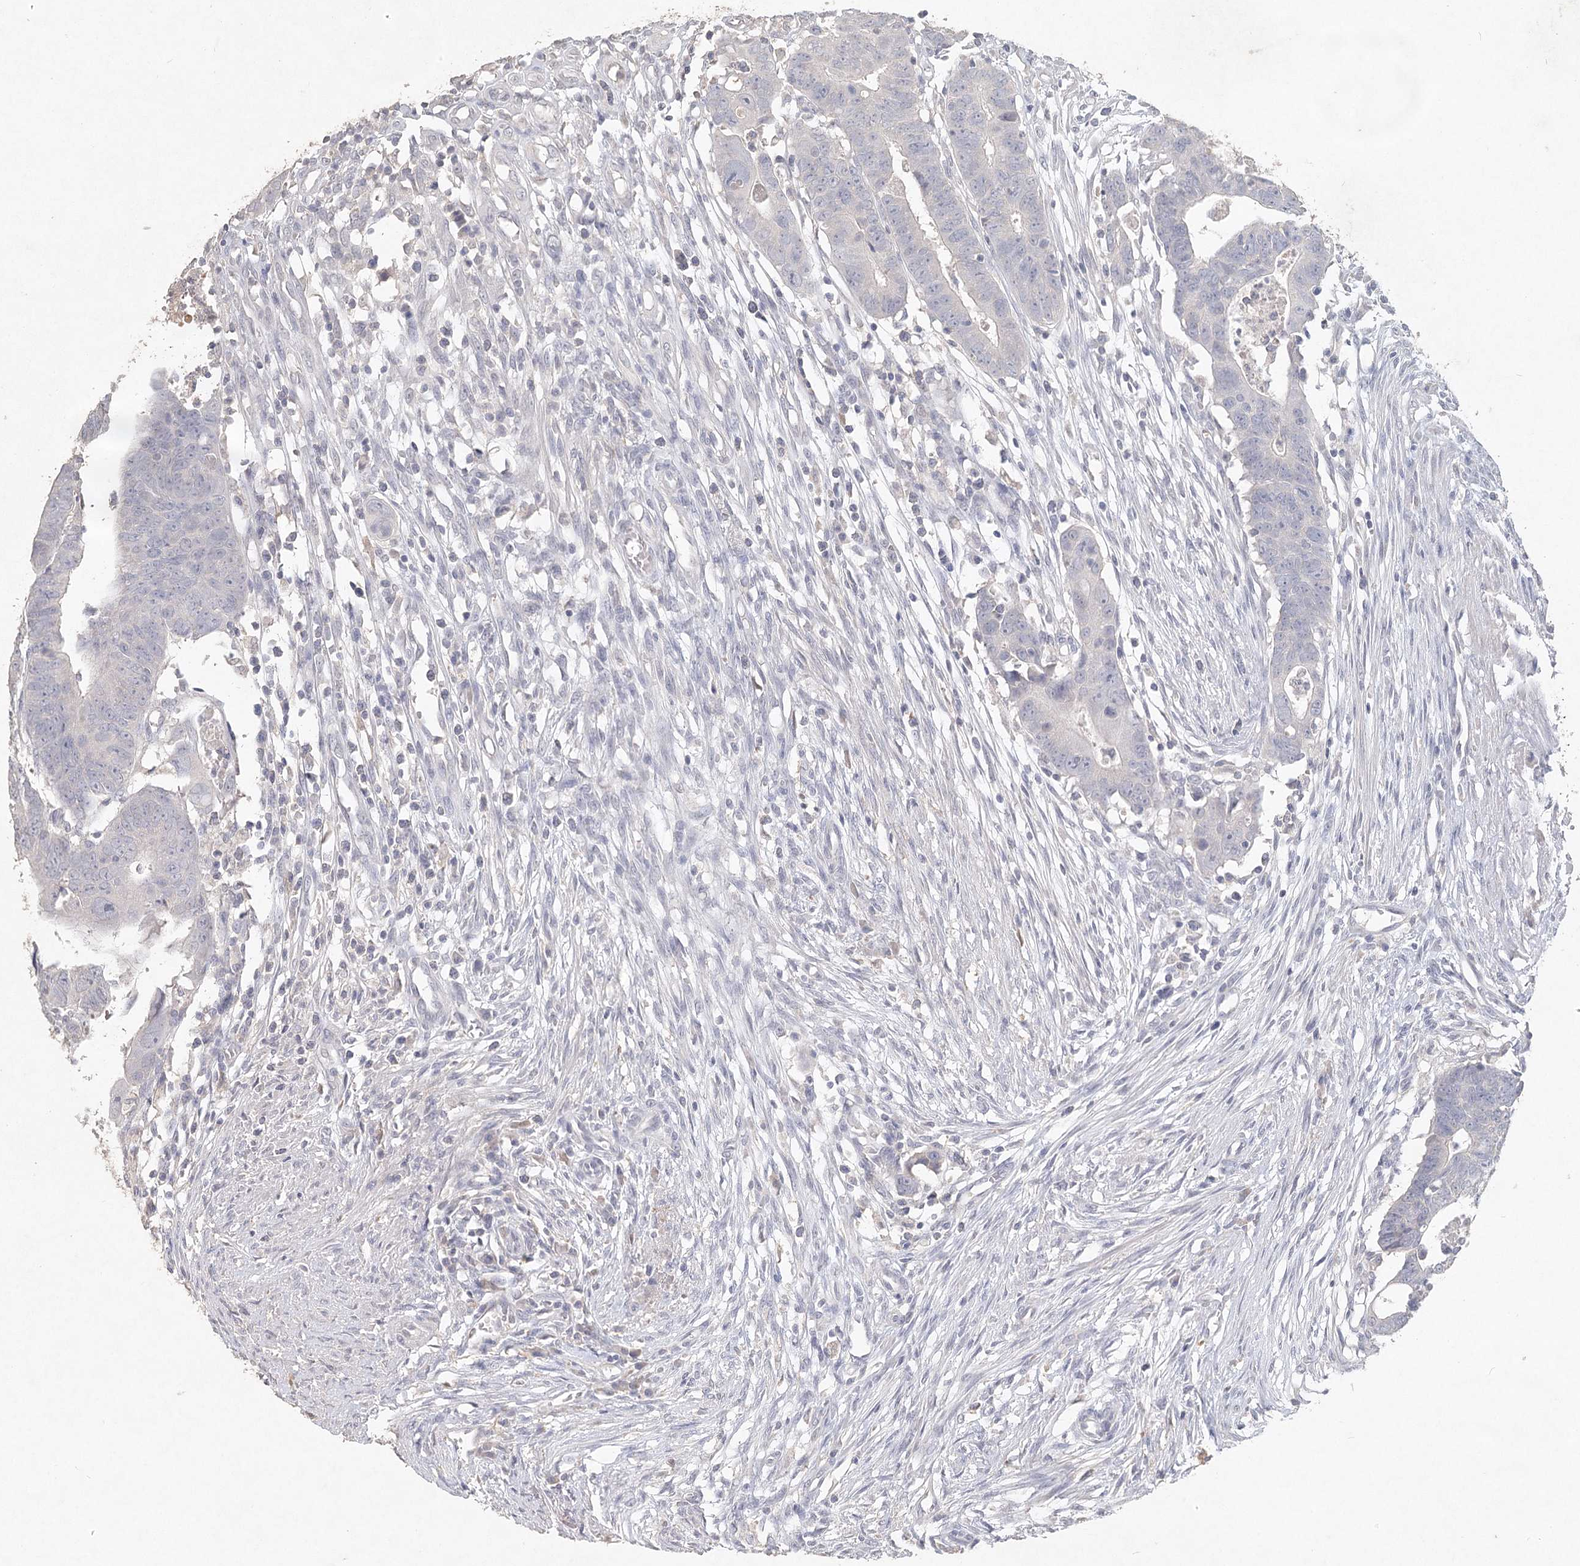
{"staining": {"intensity": "negative", "quantity": "none", "location": "none"}, "tissue": "colorectal cancer", "cell_type": "Tumor cells", "image_type": "cancer", "snomed": [{"axis": "morphology", "description": "Adenocarcinoma, NOS"}, {"axis": "topography", "description": "Rectum"}], "caption": "Protein analysis of colorectal cancer shows no significant staining in tumor cells.", "gene": "ARSI", "patient": {"sex": "female", "age": 65}}